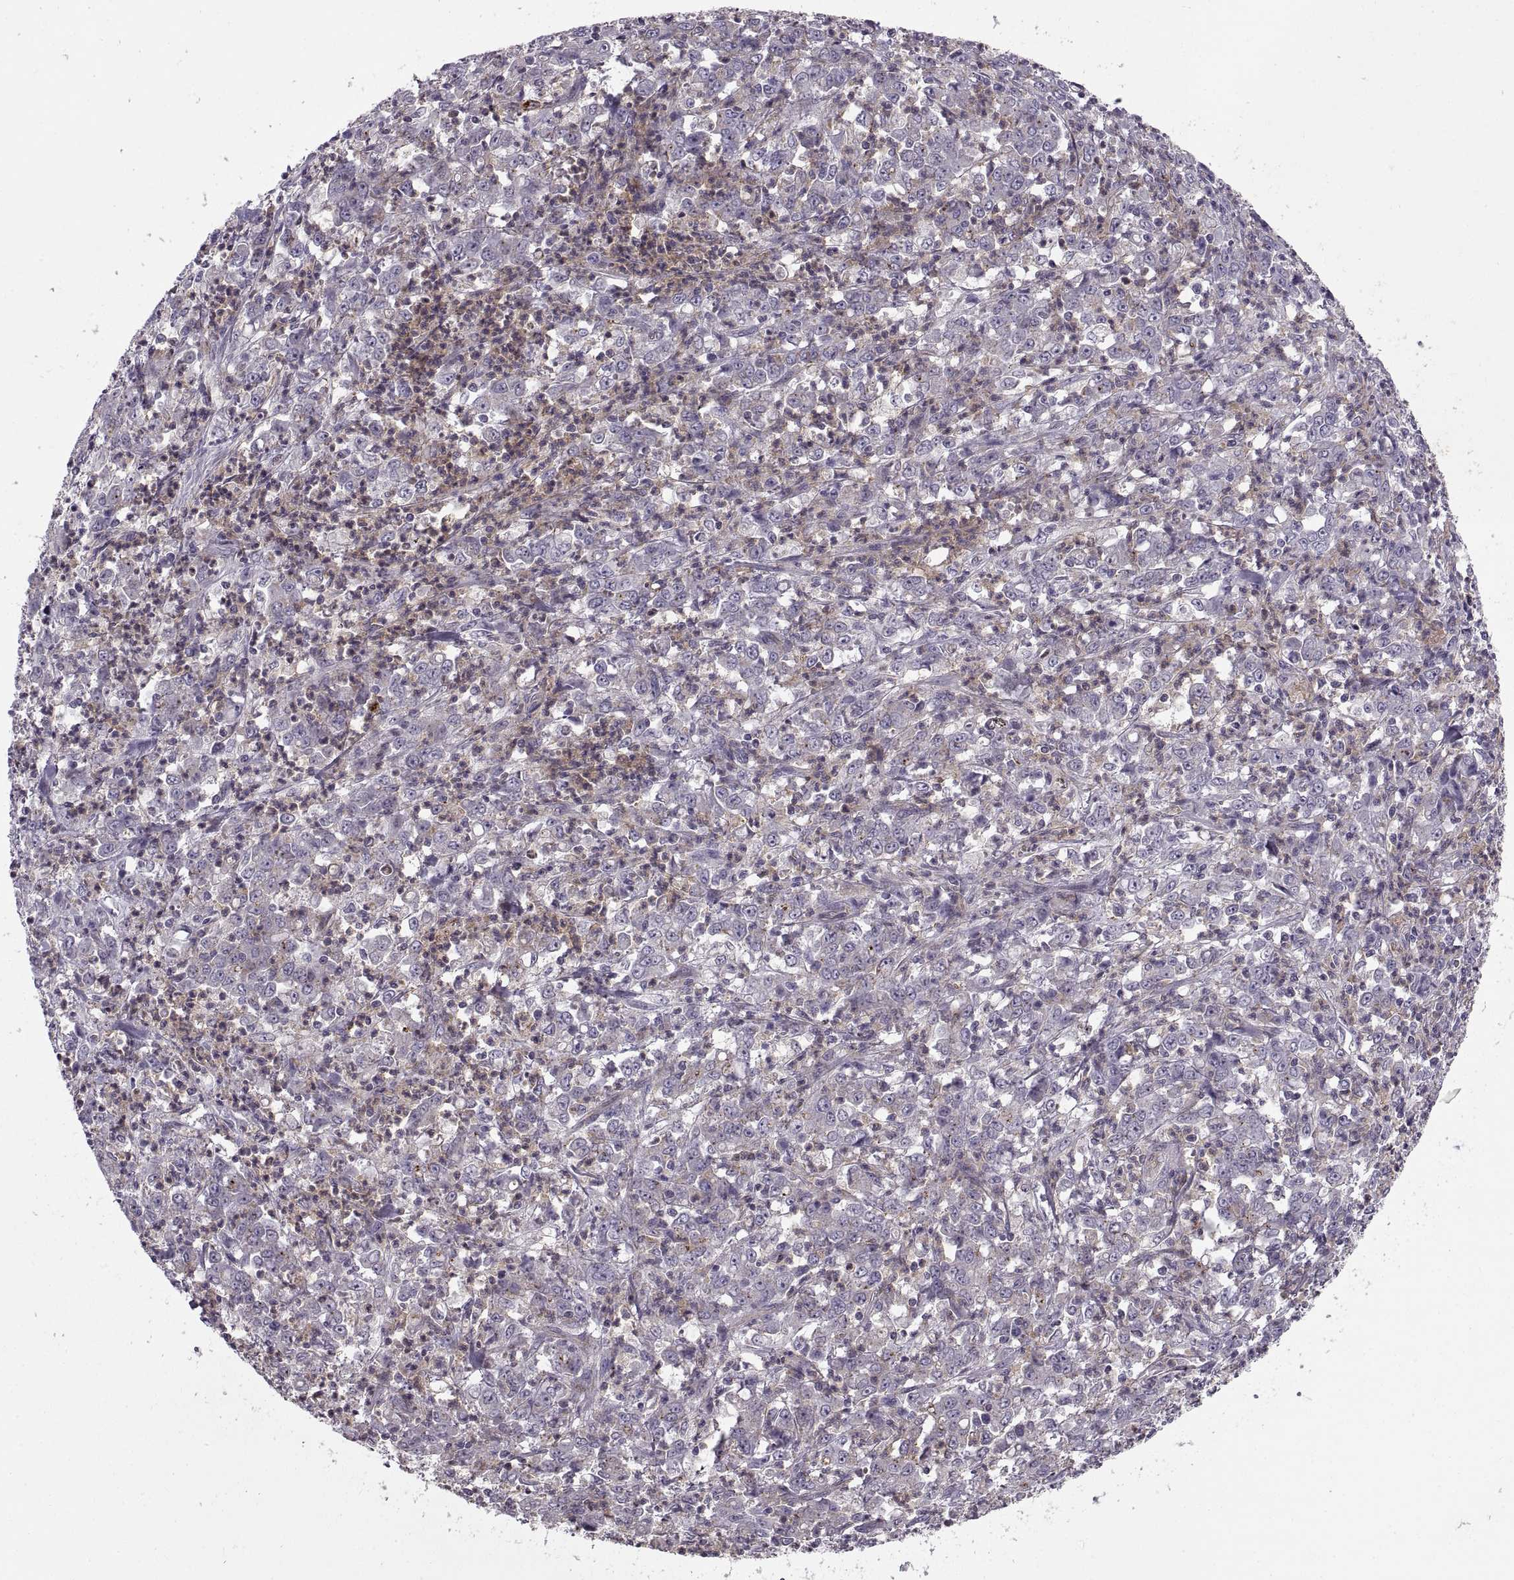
{"staining": {"intensity": "negative", "quantity": "none", "location": "none"}, "tissue": "stomach cancer", "cell_type": "Tumor cells", "image_type": "cancer", "snomed": [{"axis": "morphology", "description": "Adenocarcinoma, NOS"}, {"axis": "topography", "description": "Stomach, lower"}], "caption": "The image demonstrates no significant staining in tumor cells of stomach adenocarcinoma.", "gene": "RALB", "patient": {"sex": "female", "age": 71}}